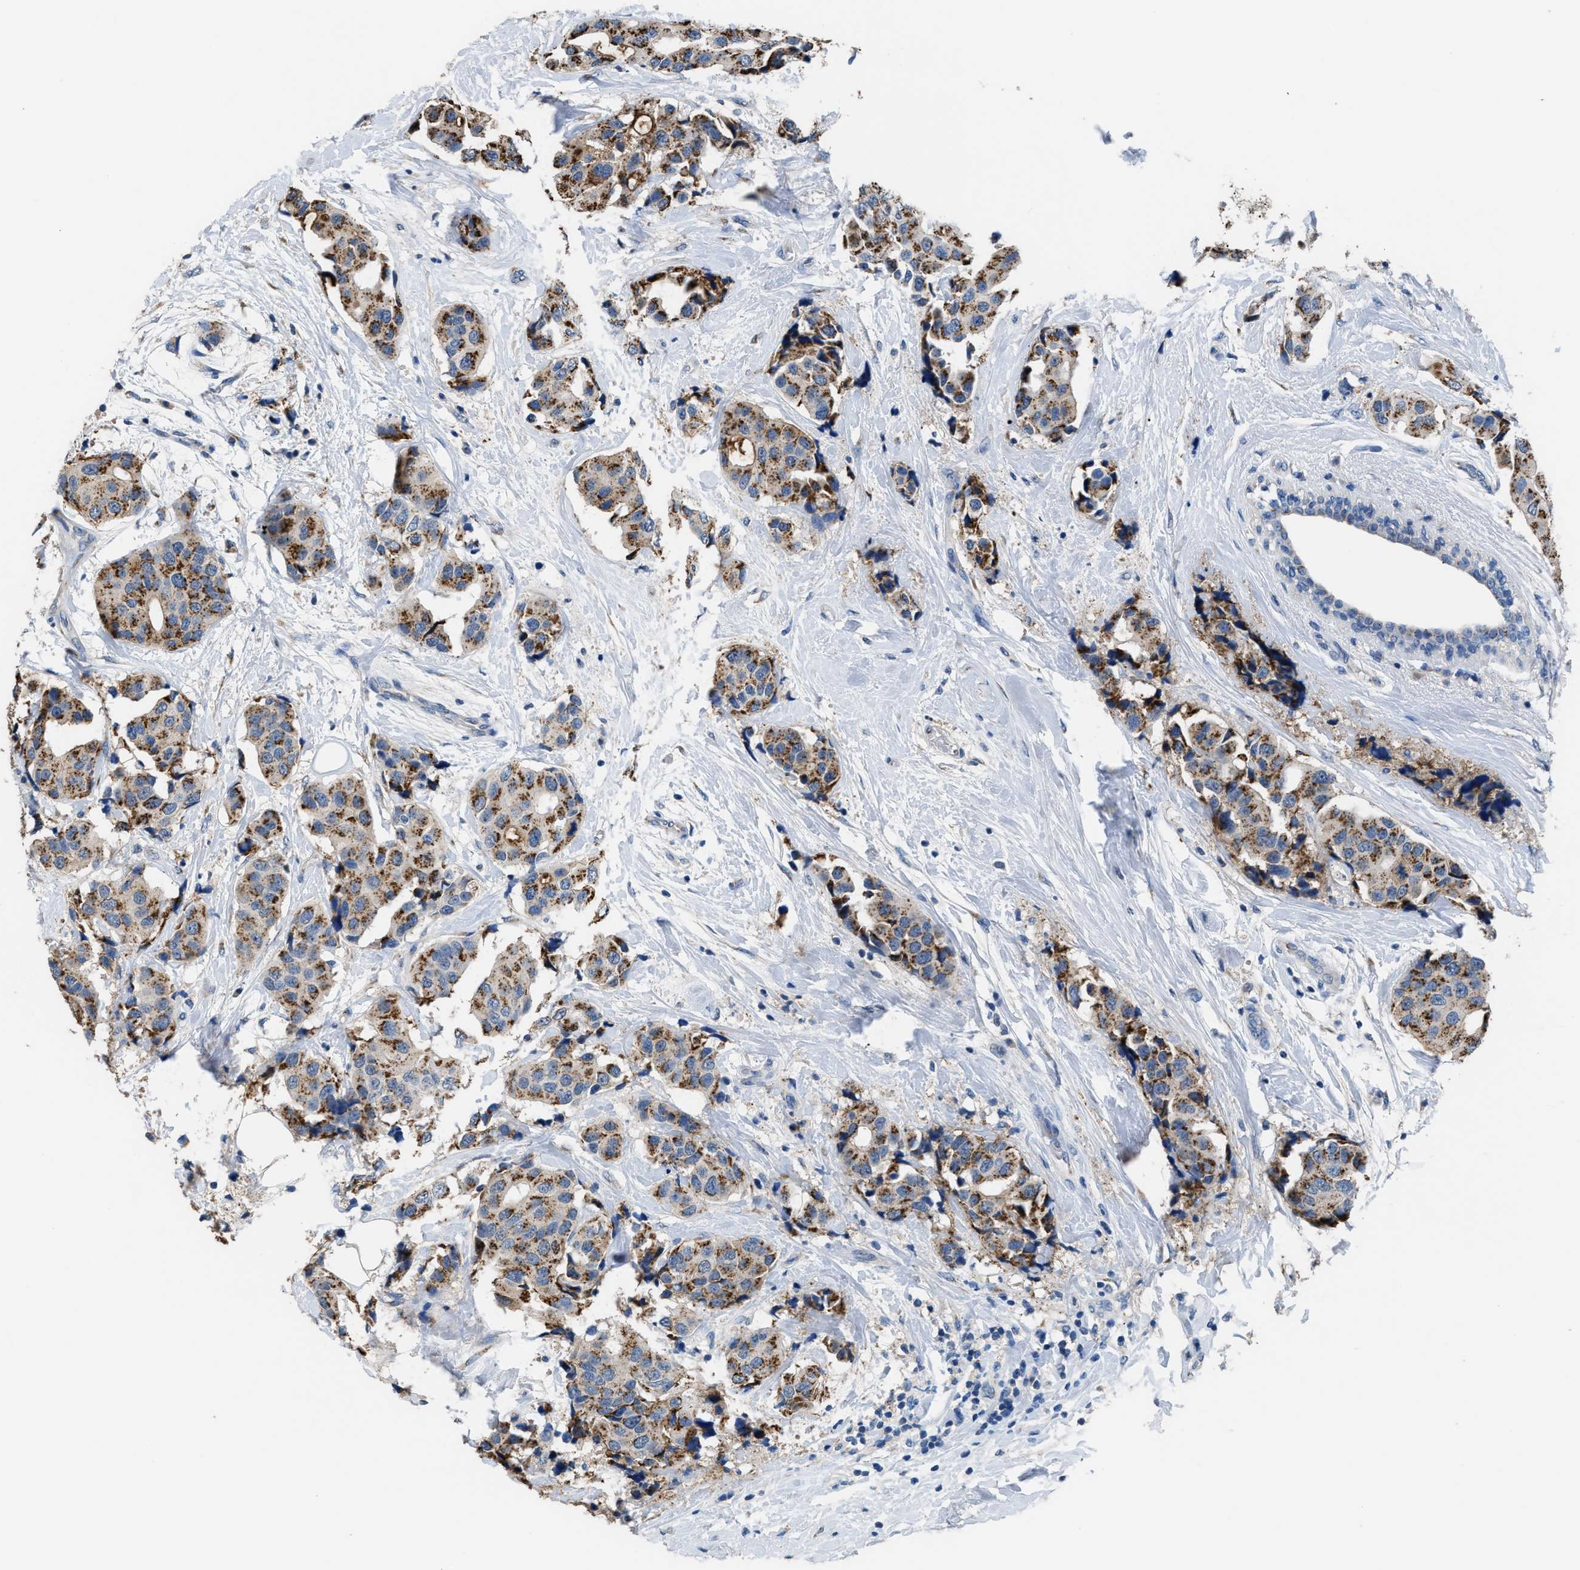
{"staining": {"intensity": "strong", "quantity": ">75%", "location": "cytoplasmic/membranous"}, "tissue": "breast cancer", "cell_type": "Tumor cells", "image_type": "cancer", "snomed": [{"axis": "morphology", "description": "Normal tissue, NOS"}, {"axis": "morphology", "description": "Duct carcinoma"}, {"axis": "topography", "description": "Breast"}], "caption": "High-power microscopy captured an immunohistochemistry (IHC) image of breast cancer, revealing strong cytoplasmic/membranous staining in about >75% of tumor cells.", "gene": "GOLM1", "patient": {"sex": "female", "age": 39}}